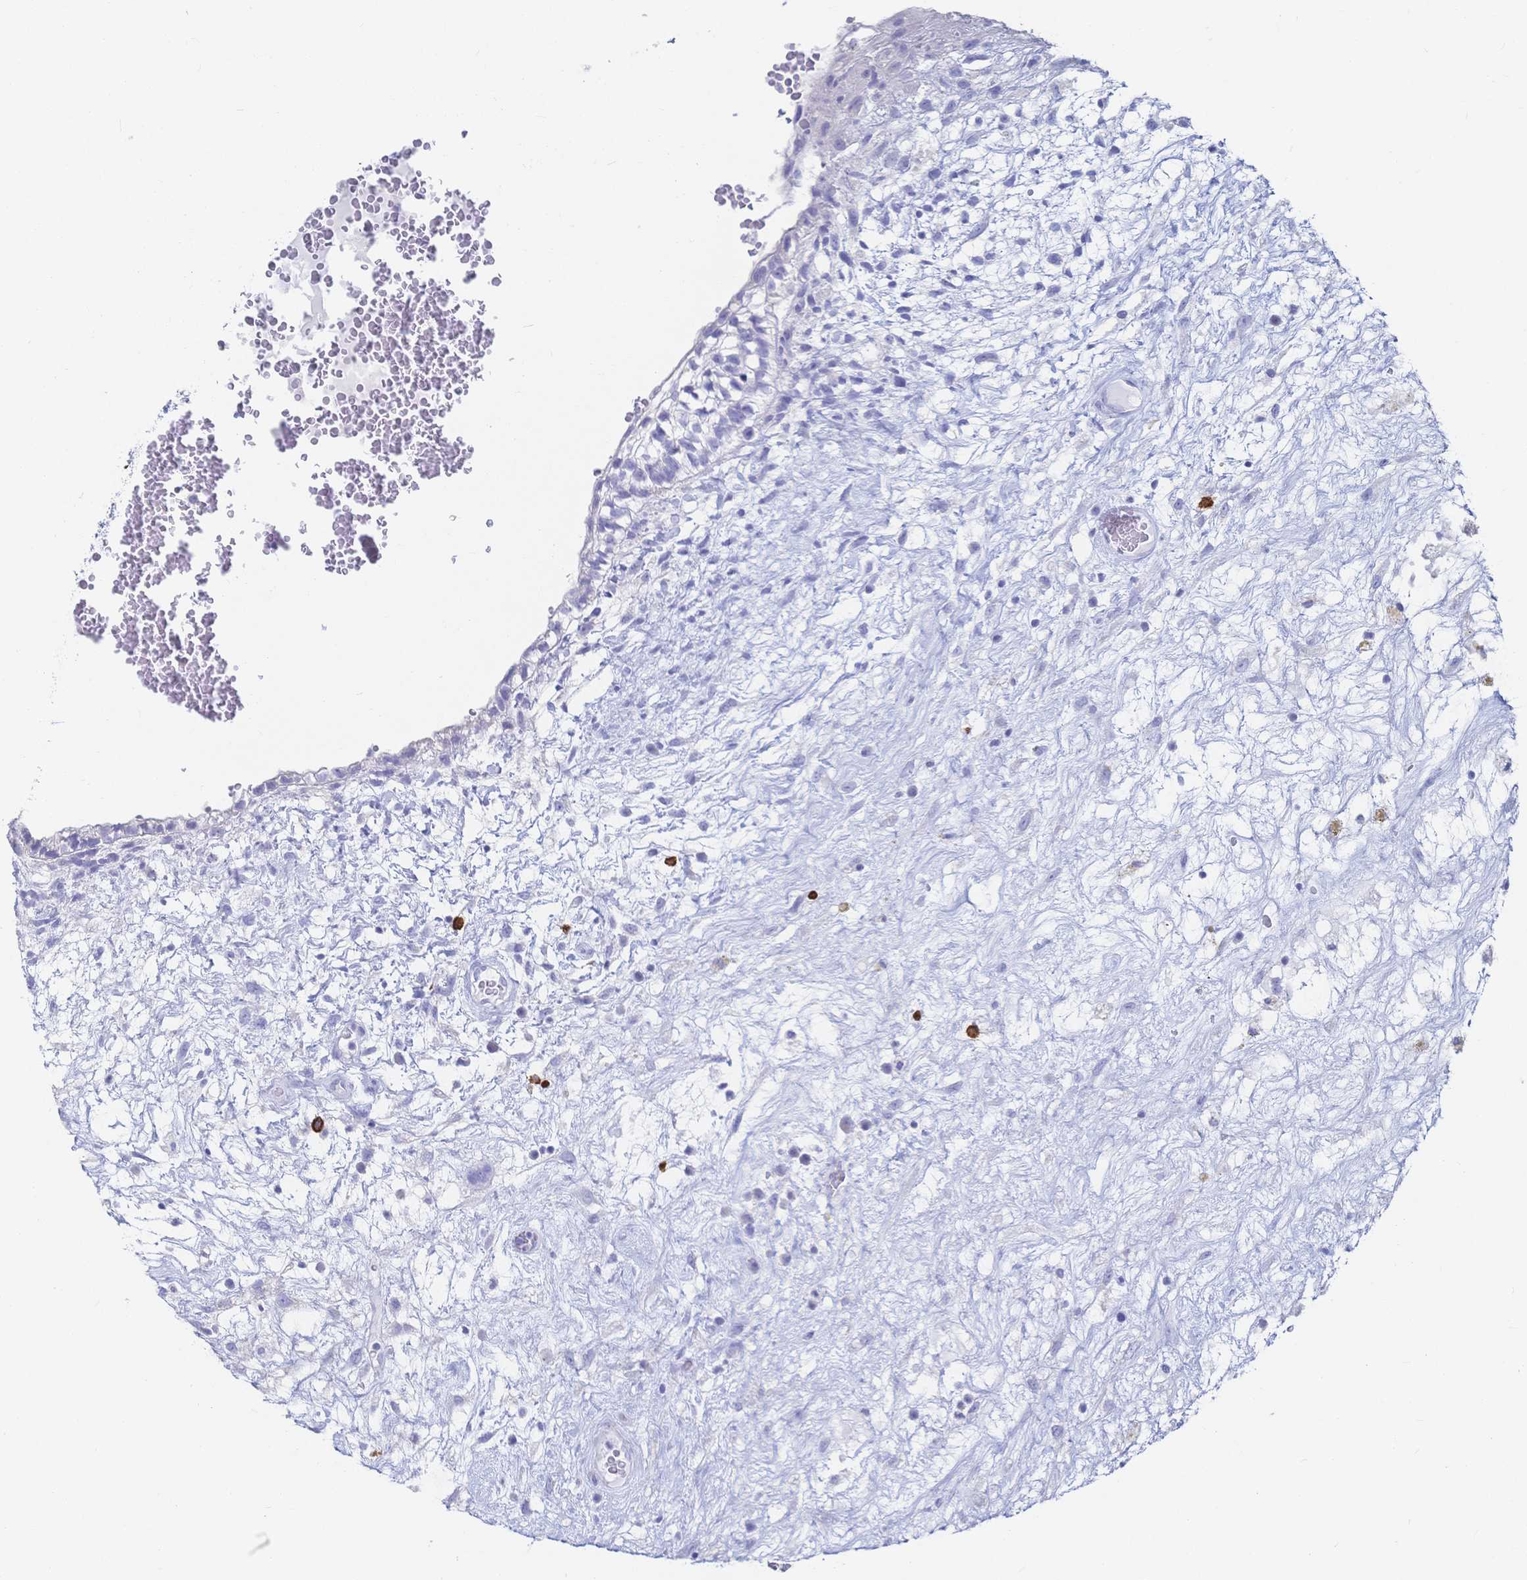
{"staining": {"intensity": "negative", "quantity": "none", "location": "none"}, "tissue": "testis cancer", "cell_type": "Tumor cells", "image_type": "cancer", "snomed": [{"axis": "morphology", "description": "Normal tissue, NOS"}, {"axis": "morphology", "description": "Carcinoma, Embryonal, NOS"}, {"axis": "topography", "description": "Testis"}], "caption": "This is a photomicrograph of IHC staining of testis cancer, which shows no expression in tumor cells.", "gene": "IL2RB", "patient": {"sex": "male", "age": 32}}